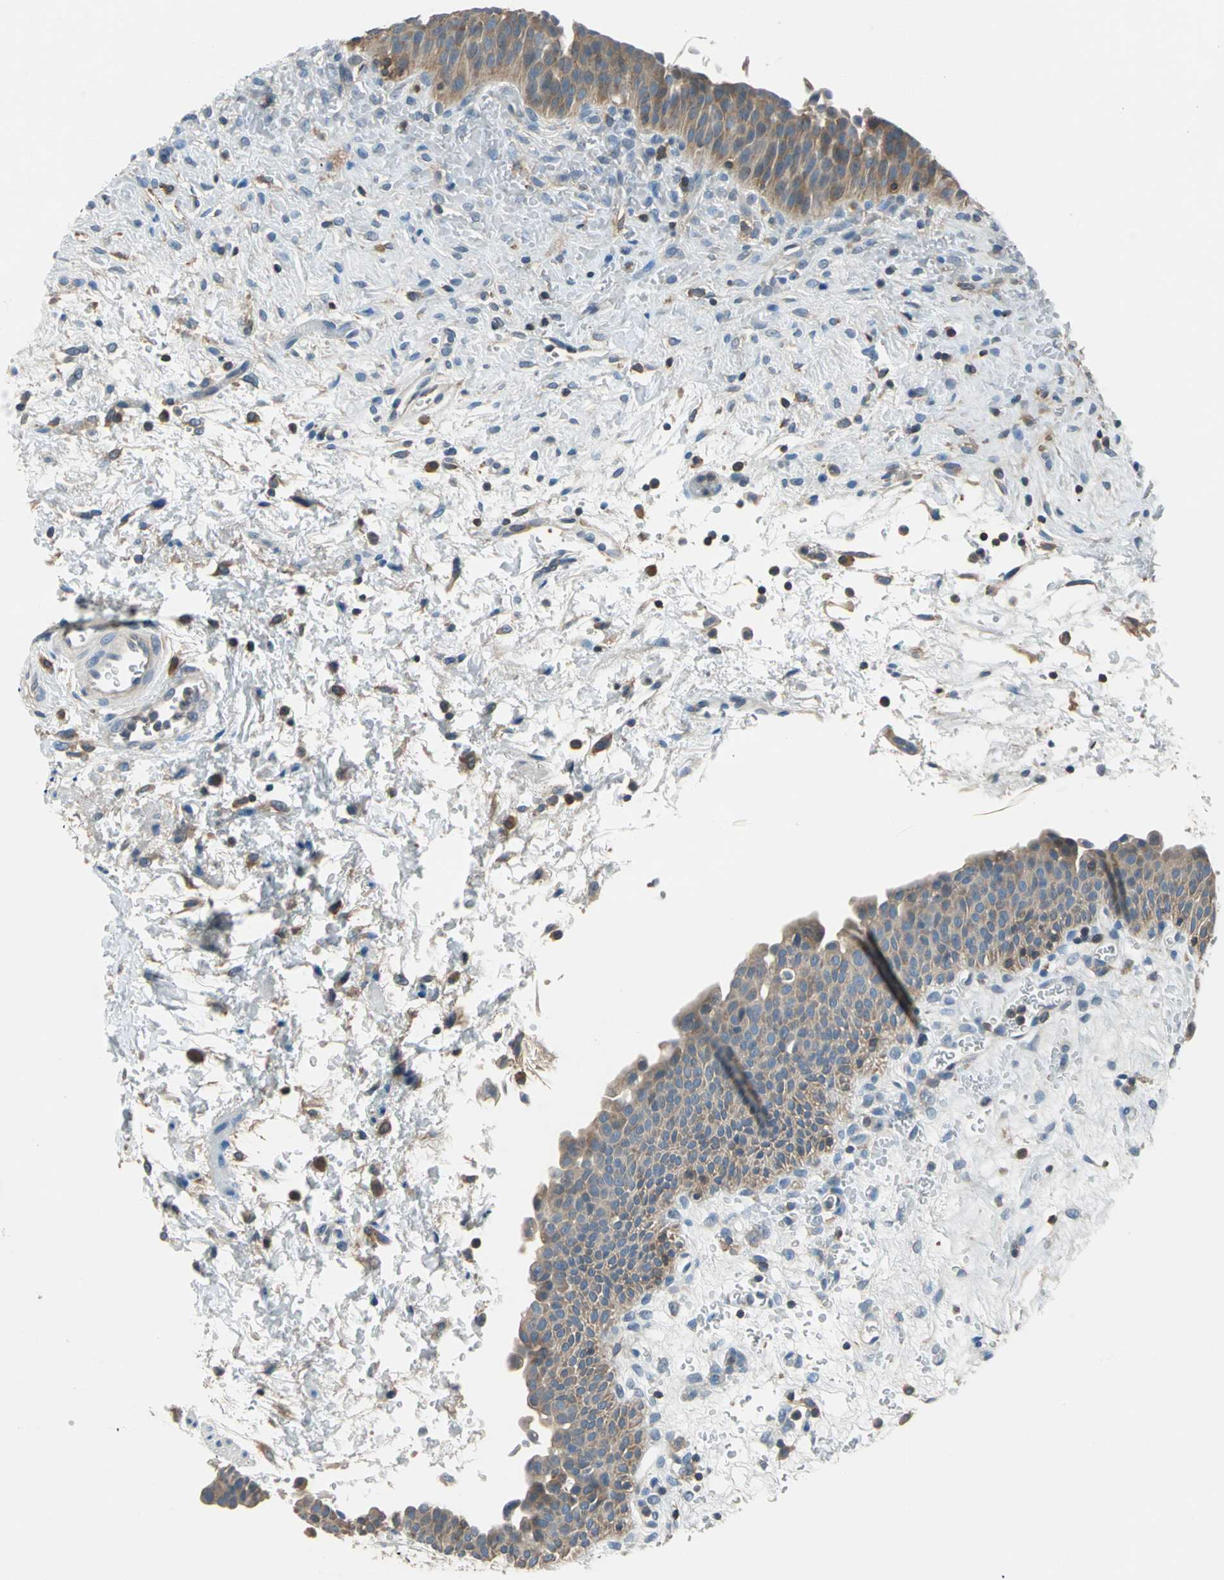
{"staining": {"intensity": "moderate", "quantity": "25%-75%", "location": "cytoplasmic/membranous"}, "tissue": "urinary bladder", "cell_type": "Urothelial cells", "image_type": "normal", "snomed": [{"axis": "morphology", "description": "Normal tissue, NOS"}, {"axis": "morphology", "description": "Dysplasia, NOS"}, {"axis": "topography", "description": "Urinary bladder"}], "caption": "Immunohistochemical staining of benign human urinary bladder exhibits medium levels of moderate cytoplasmic/membranous expression in approximately 25%-75% of urothelial cells.", "gene": "PRKCA", "patient": {"sex": "male", "age": 35}}